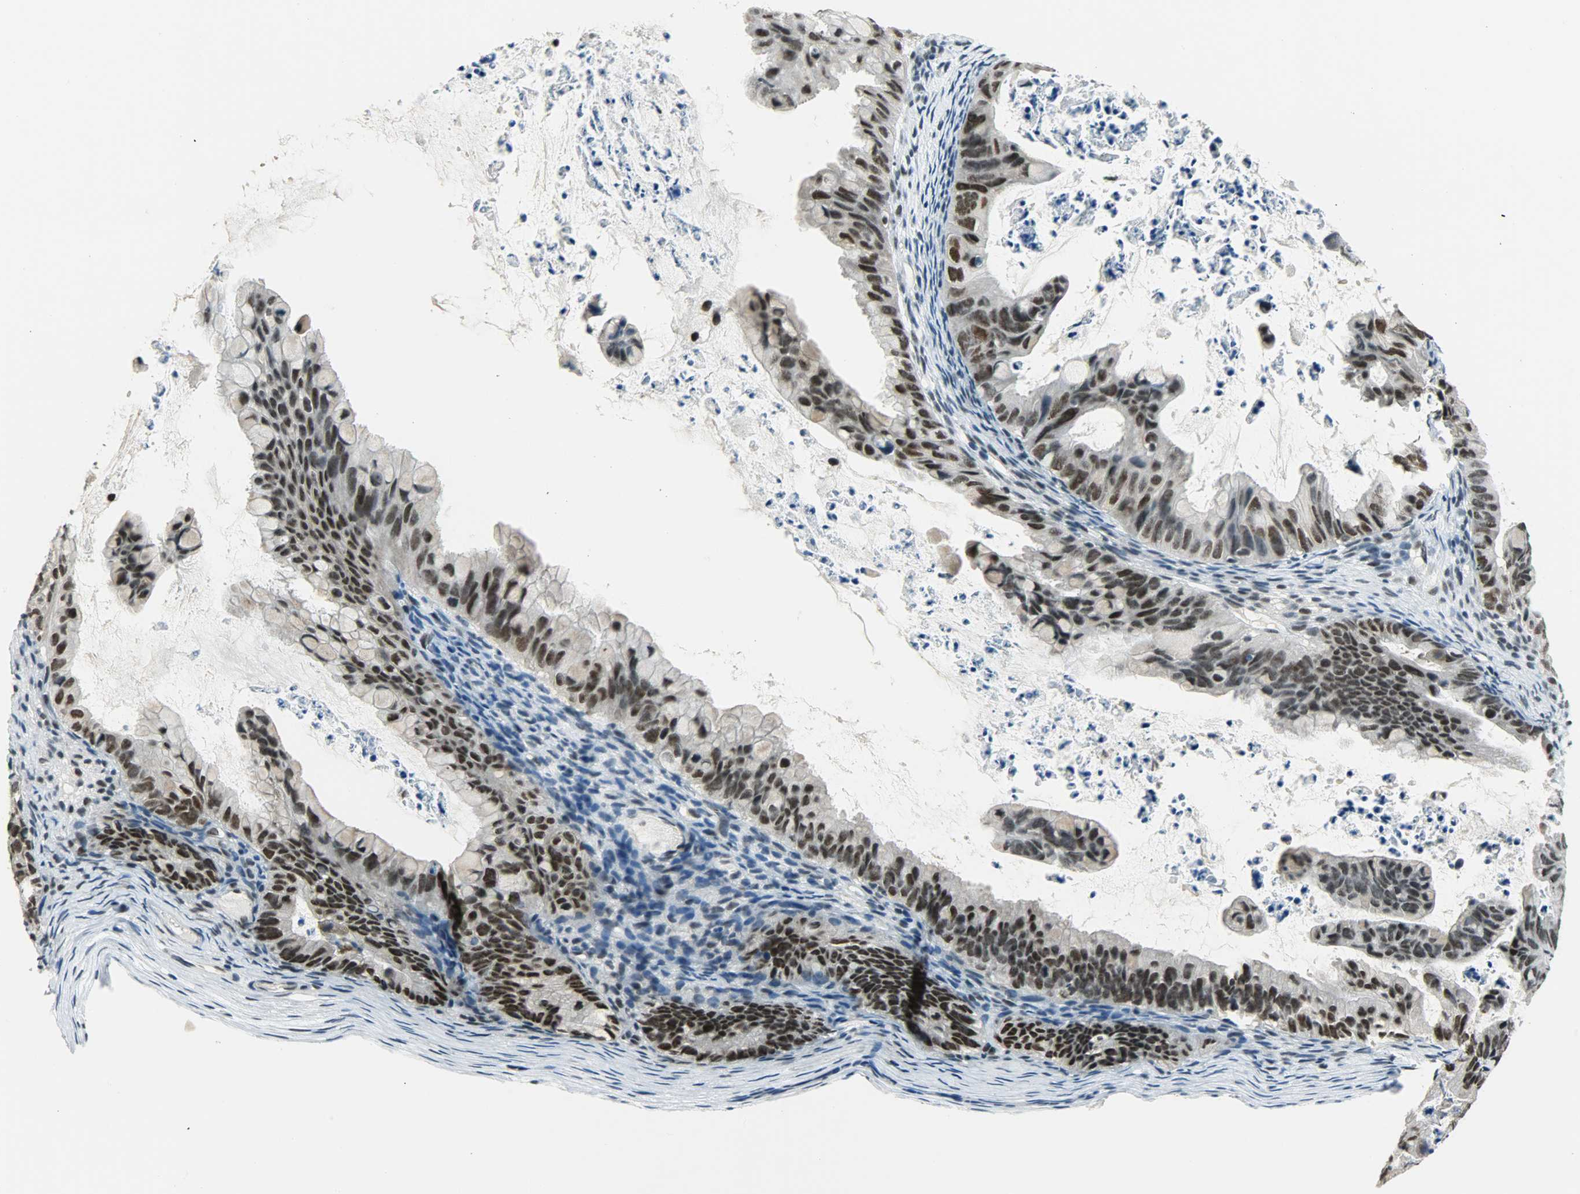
{"staining": {"intensity": "strong", "quantity": ">75%", "location": "nuclear"}, "tissue": "ovarian cancer", "cell_type": "Tumor cells", "image_type": "cancer", "snomed": [{"axis": "morphology", "description": "Cystadenocarcinoma, mucinous, NOS"}, {"axis": "topography", "description": "Ovary"}], "caption": "Immunohistochemical staining of mucinous cystadenocarcinoma (ovarian) displays strong nuclear protein expression in approximately >75% of tumor cells.", "gene": "SUGP1", "patient": {"sex": "female", "age": 36}}